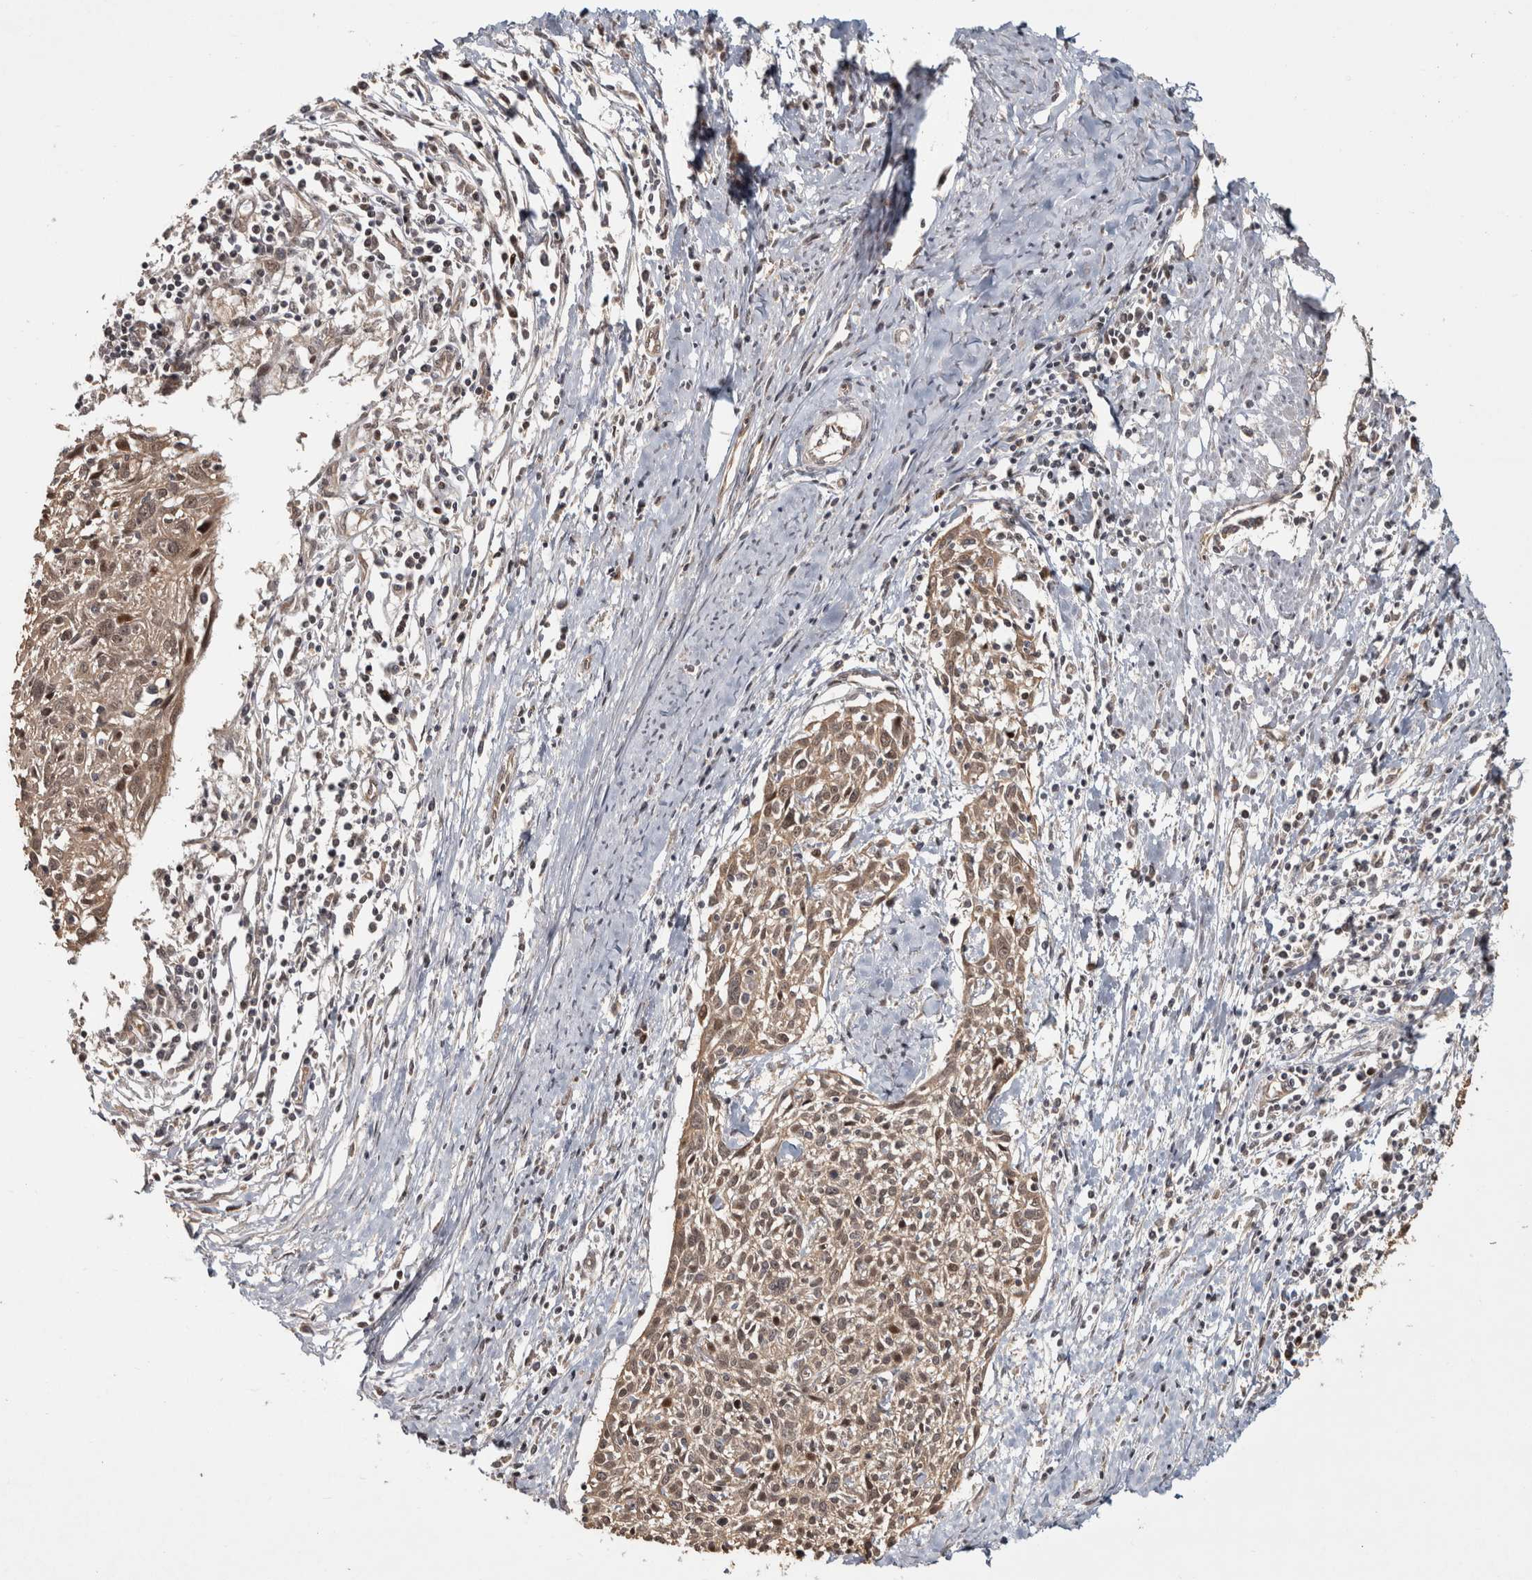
{"staining": {"intensity": "weak", "quantity": ">75%", "location": "cytoplasmic/membranous"}, "tissue": "cervical cancer", "cell_type": "Tumor cells", "image_type": "cancer", "snomed": [{"axis": "morphology", "description": "Squamous cell carcinoma, NOS"}, {"axis": "topography", "description": "Cervix"}], "caption": "This image displays immunohistochemistry (IHC) staining of cervical cancer, with low weak cytoplasmic/membranous expression in approximately >75% of tumor cells.", "gene": "CAMSAP2", "patient": {"sex": "female", "age": 51}}